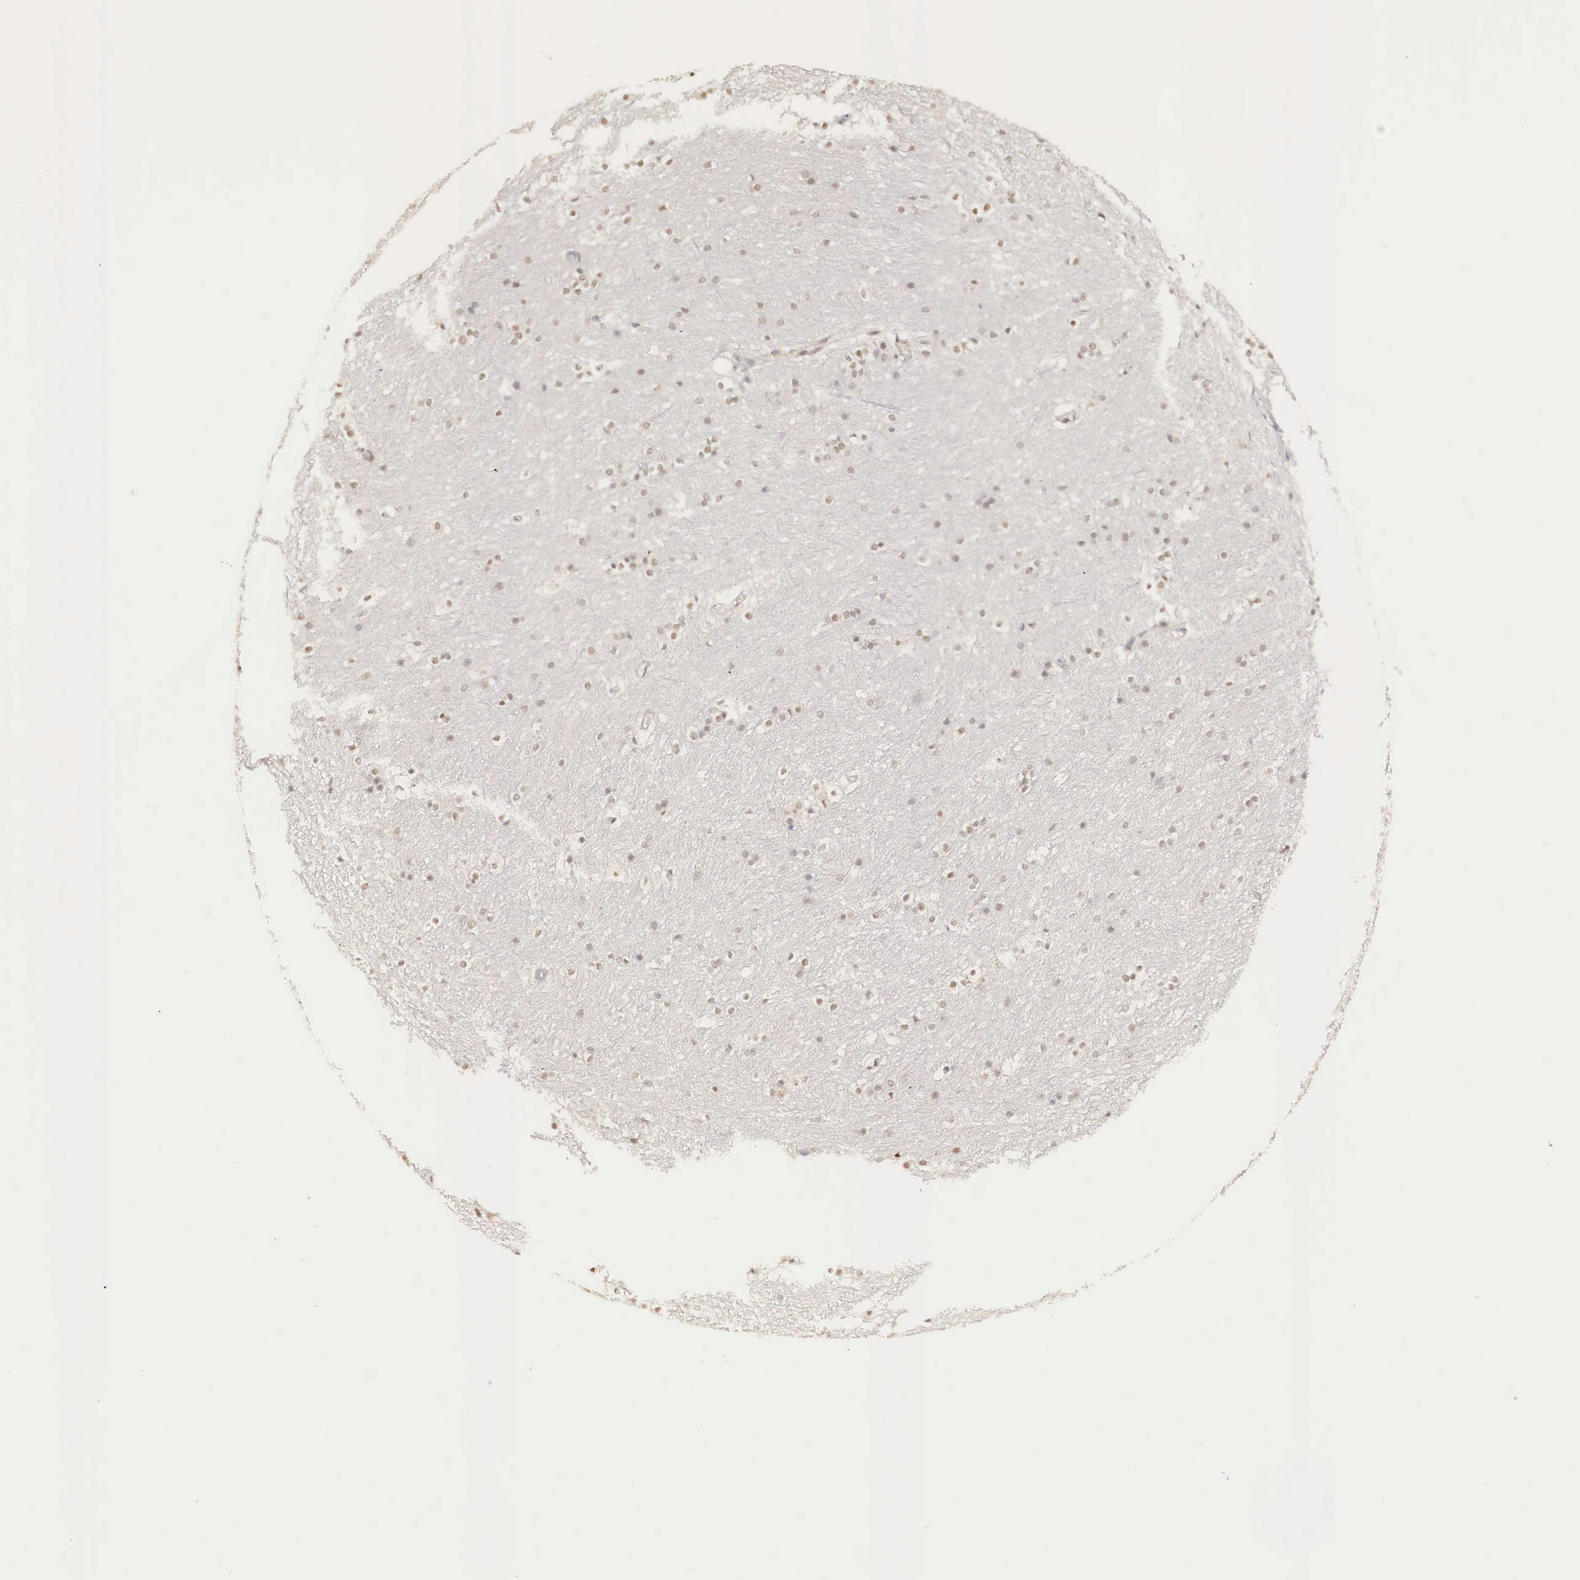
{"staining": {"intensity": "weak", "quantity": "<25%", "location": "nuclear"}, "tissue": "caudate", "cell_type": "Glial cells", "image_type": "normal", "snomed": [{"axis": "morphology", "description": "Normal tissue, NOS"}, {"axis": "topography", "description": "Lateral ventricle wall"}], "caption": "Glial cells are negative for protein expression in normal human caudate.", "gene": "ZNF275", "patient": {"sex": "female", "age": 19}}